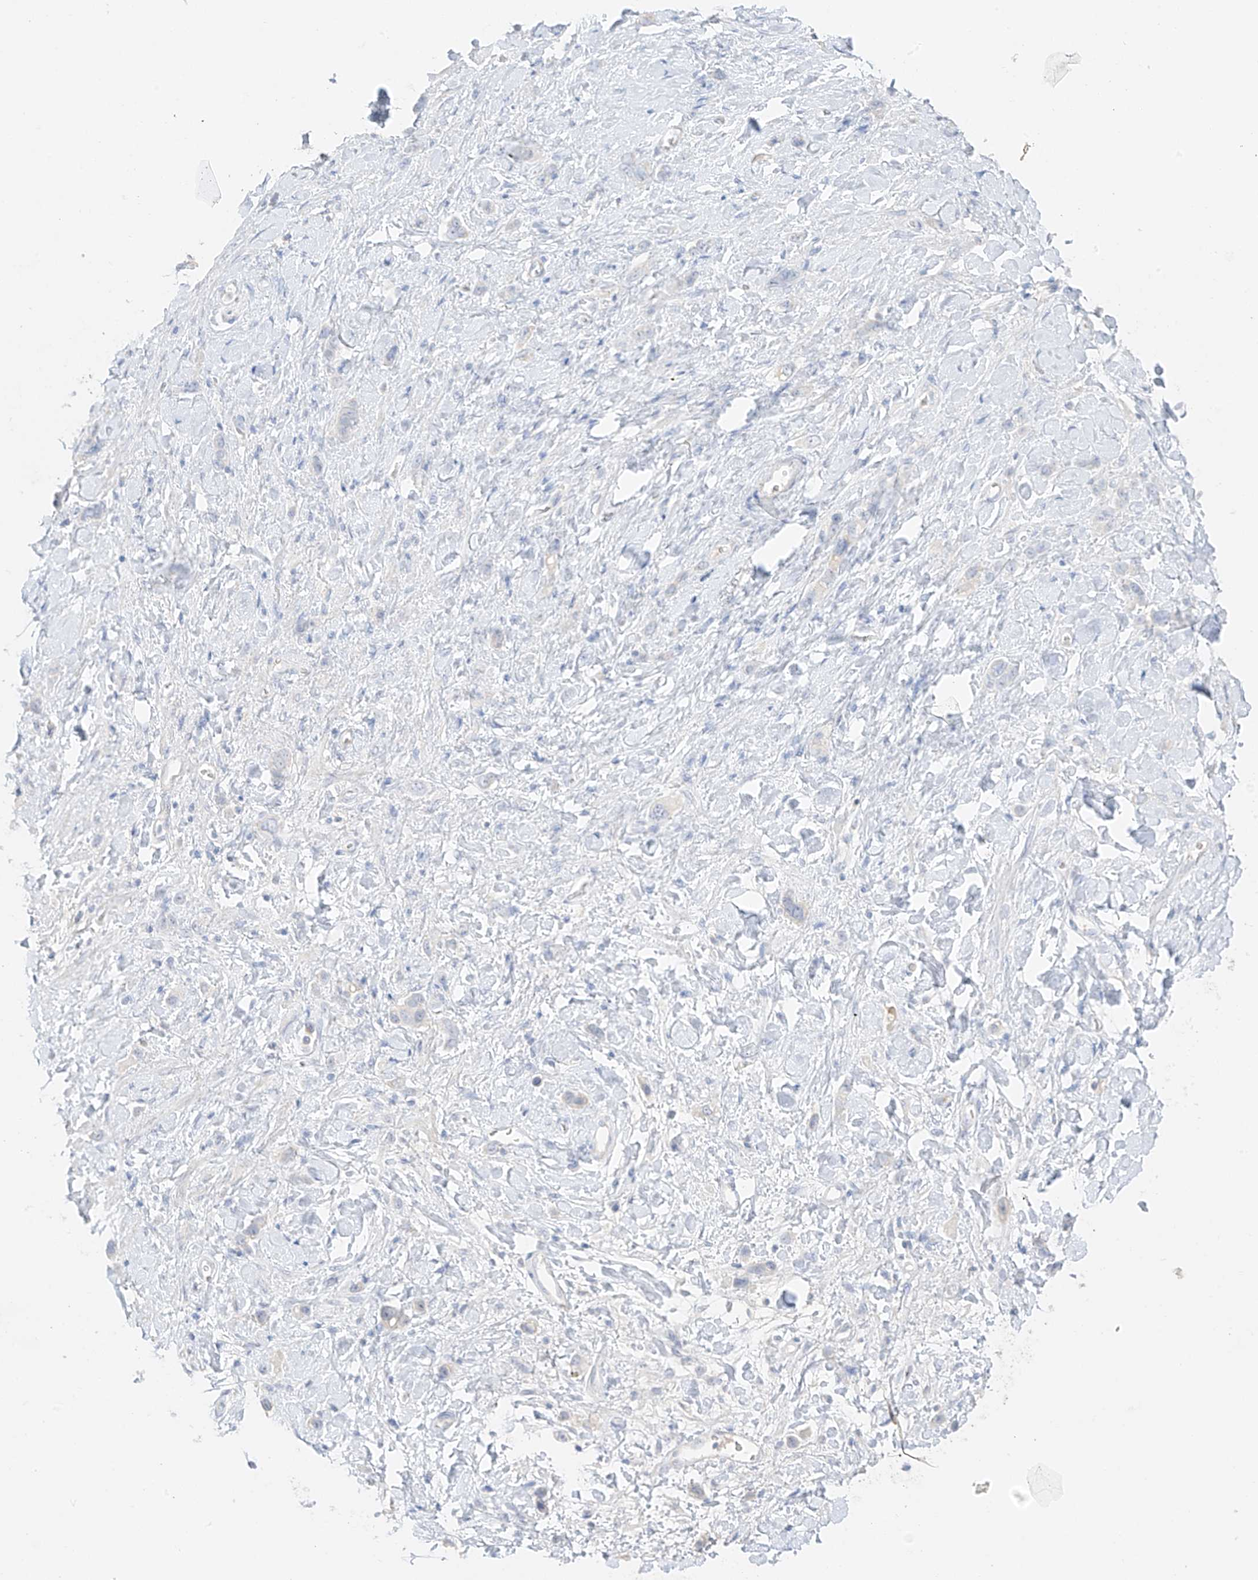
{"staining": {"intensity": "negative", "quantity": "none", "location": "none"}, "tissue": "stomach cancer", "cell_type": "Tumor cells", "image_type": "cancer", "snomed": [{"axis": "morphology", "description": "Adenocarcinoma, NOS"}, {"axis": "topography", "description": "Stomach"}], "caption": "DAB (3,3'-diaminobenzidine) immunohistochemical staining of stomach cancer reveals no significant positivity in tumor cells. (DAB IHC, high magnification).", "gene": "ZBTB41", "patient": {"sex": "female", "age": 65}}